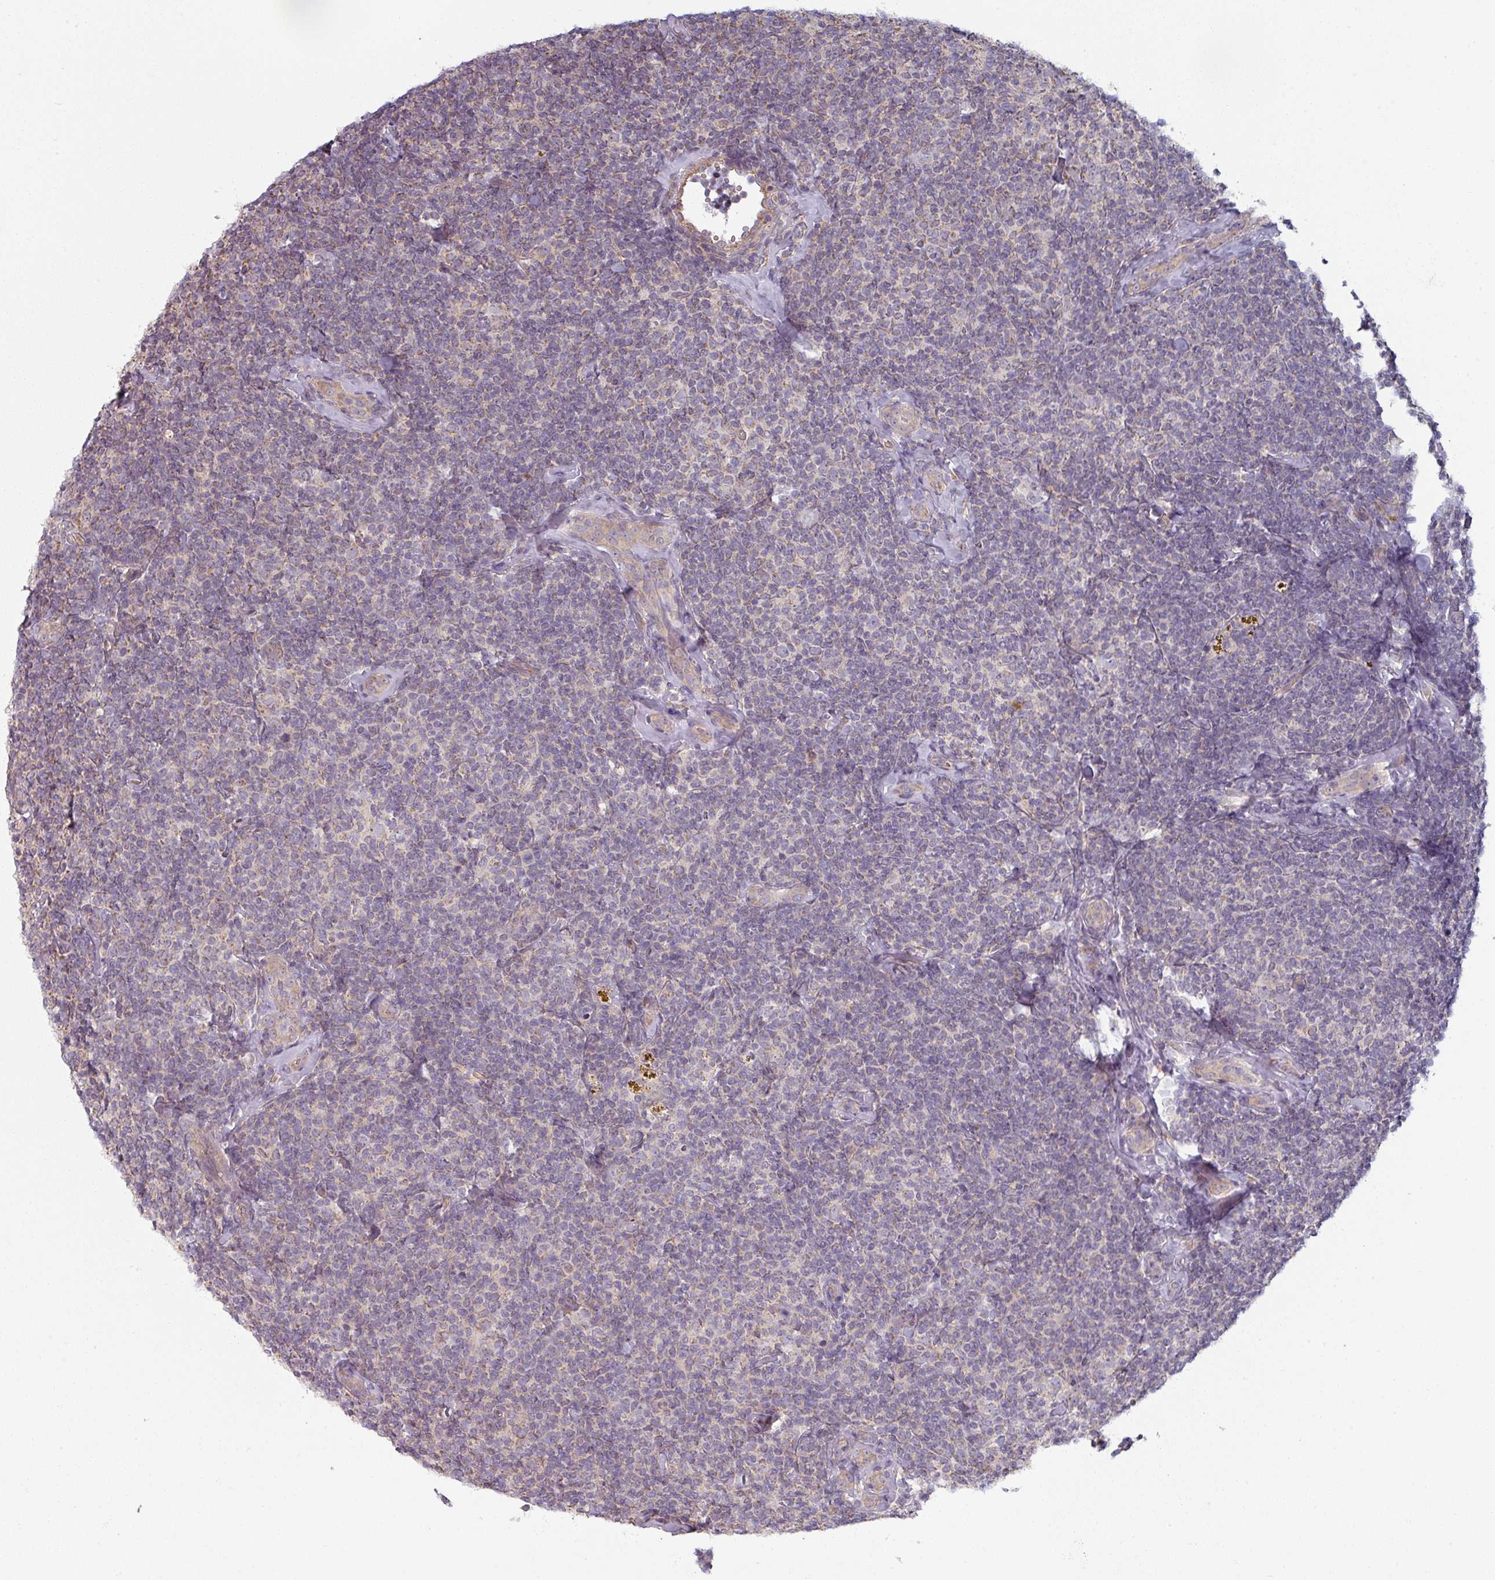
{"staining": {"intensity": "negative", "quantity": "none", "location": "none"}, "tissue": "lymphoma", "cell_type": "Tumor cells", "image_type": "cancer", "snomed": [{"axis": "morphology", "description": "Malignant lymphoma, non-Hodgkin's type, Low grade"}, {"axis": "topography", "description": "Lymph node"}], "caption": "Lymphoma was stained to show a protein in brown. There is no significant staining in tumor cells.", "gene": "PLEKHJ1", "patient": {"sex": "female", "age": 56}}